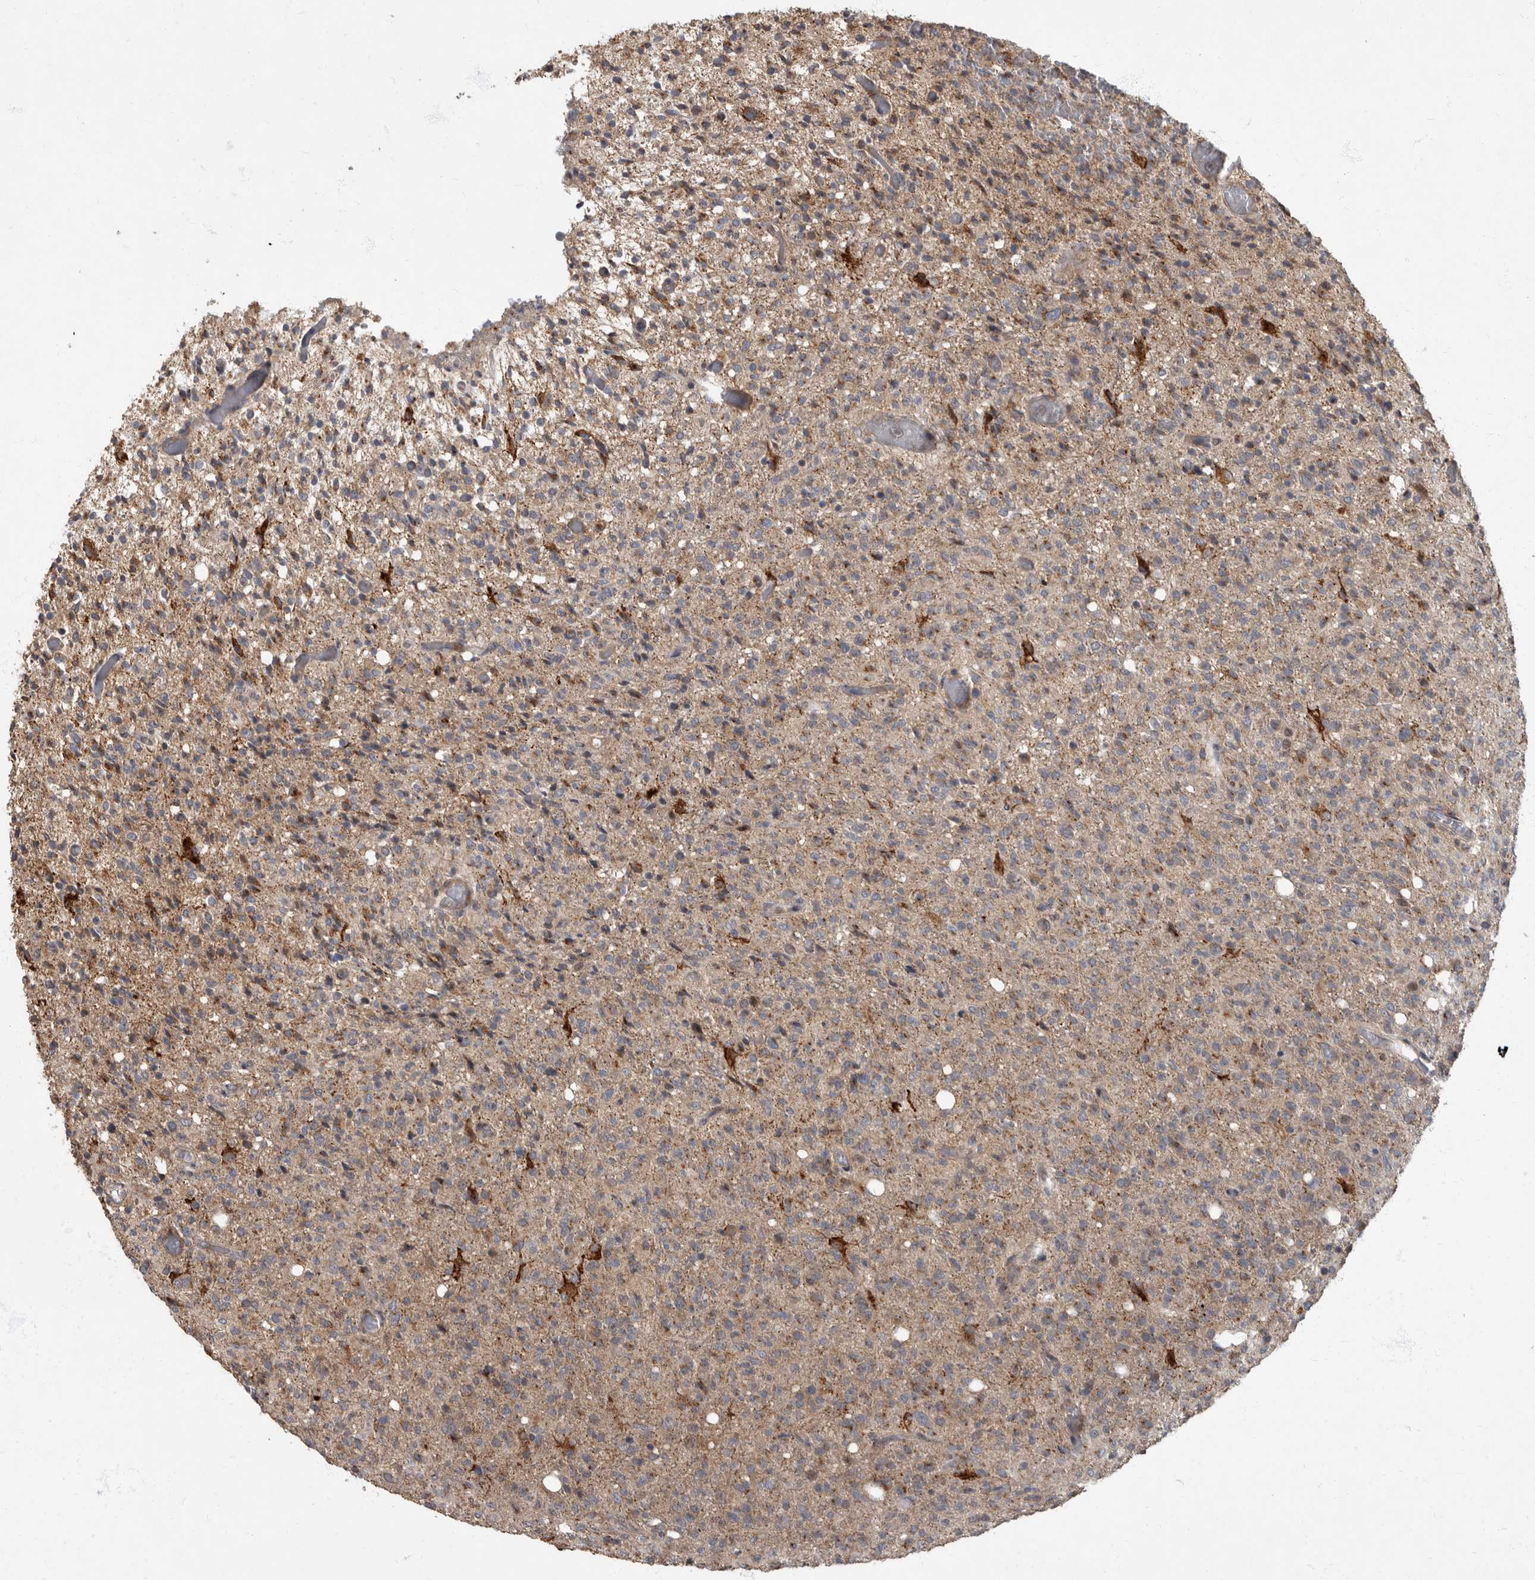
{"staining": {"intensity": "weak", "quantity": ">75%", "location": "cytoplasmic/membranous"}, "tissue": "glioma", "cell_type": "Tumor cells", "image_type": "cancer", "snomed": [{"axis": "morphology", "description": "Glioma, malignant, High grade"}, {"axis": "topography", "description": "Brain"}], "caption": "Malignant high-grade glioma tissue reveals weak cytoplasmic/membranous expression in about >75% of tumor cells The staining is performed using DAB brown chromogen to label protein expression. The nuclei are counter-stained blue using hematoxylin.", "gene": "IQCK", "patient": {"sex": "female", "age": 57}}